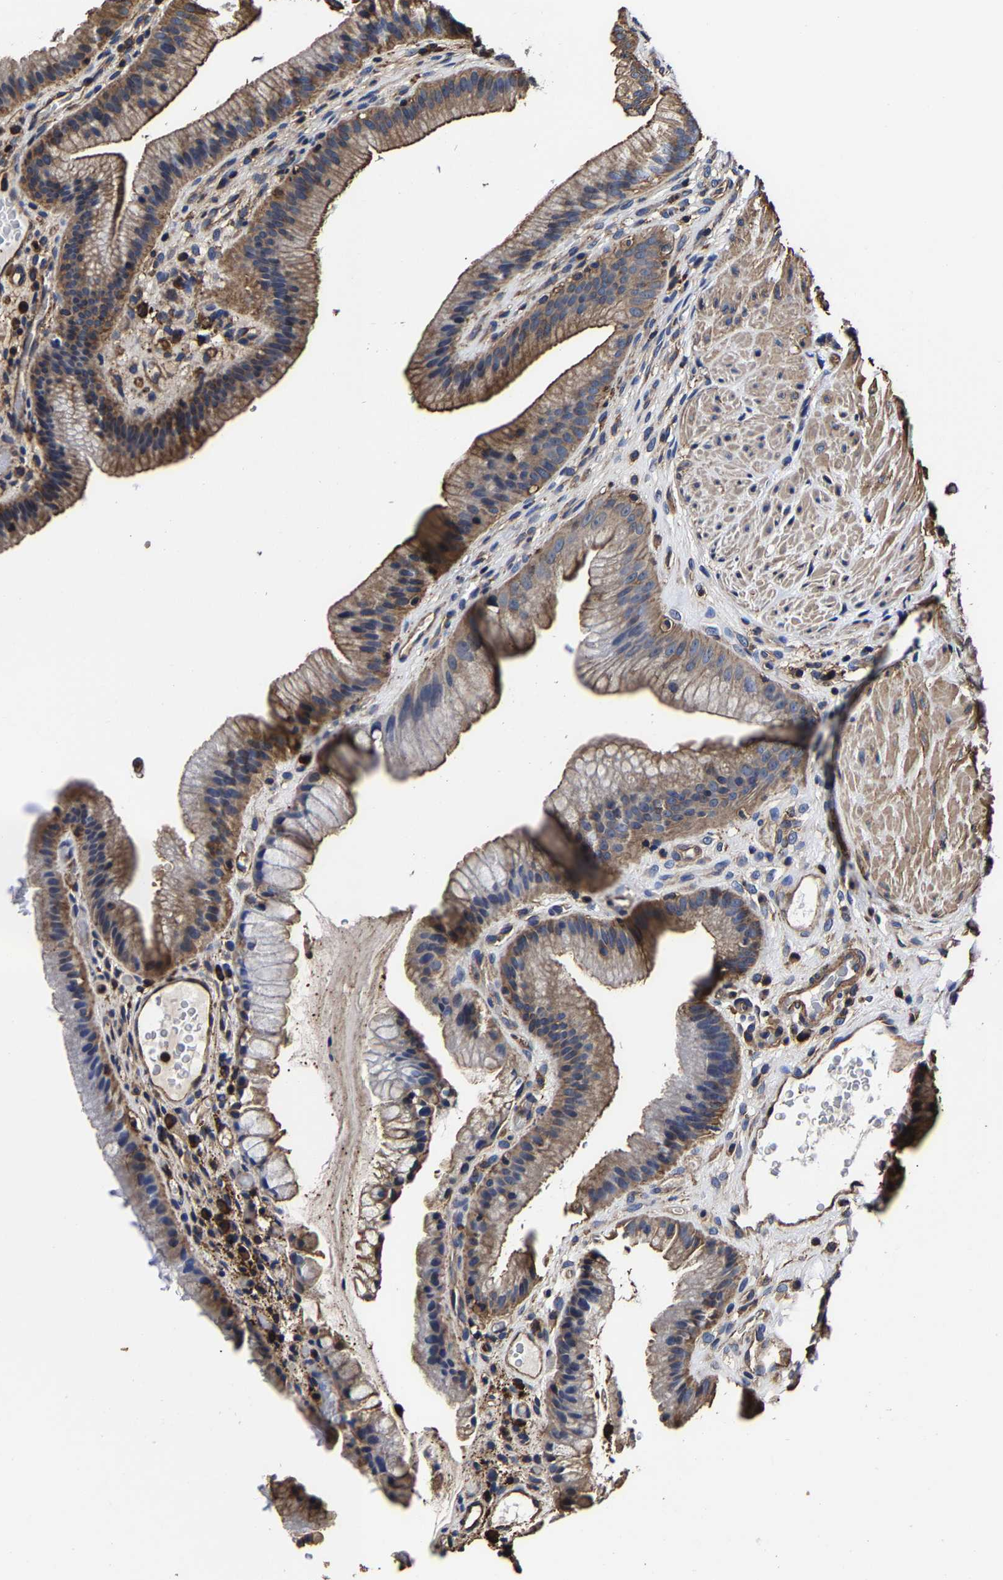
{"staining": {"intensity": "moderate", "quantity": ">75%", "location": "cytoplasmic/membranous"}, "tissue": "gallbladder", "cell_type": "Glandular cells", "image_type": "normal", "snomed": [{"axis": "morphology", "description": "Normal tissue, NOS"}, {"axis": "topography", "description": "Gallbladder"}], "caption": "Gallbladder stained with DAB IHC shows medium levels of moderate cytoplasmic/membranous staining in about >75% of glandular cells.", "gene": "SSH3", "patient": {"sex": "male", "age": 49}}